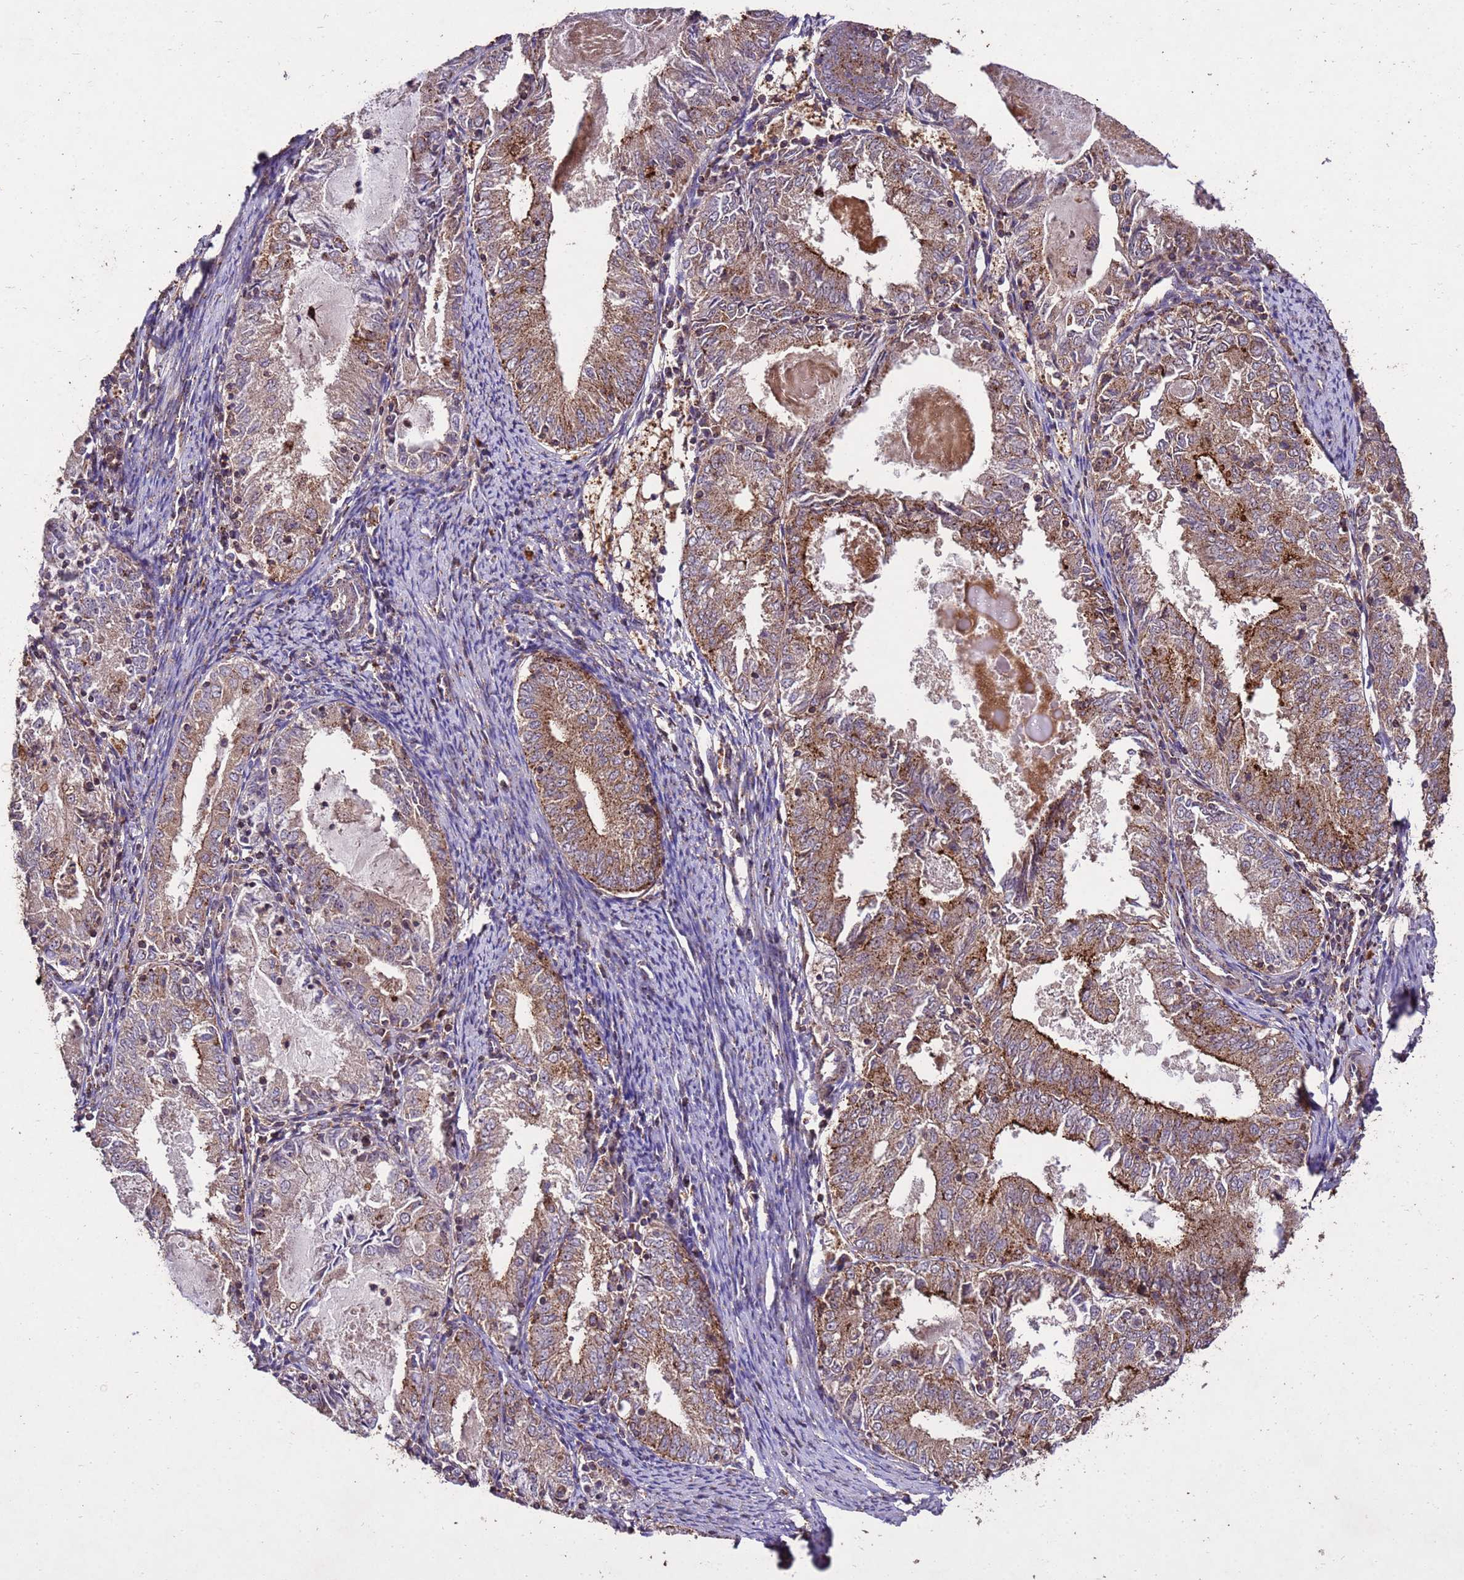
{"staining": {"intensity": "moderate", "quantity": ">75%", "location": "cytoplasmic/membranous"}, "tissue": "endometrial cancer", "cell_type": "Tumor cells", "image_type": "cancer", "snomed": [{"axis": "morphology", "description": "Adenocarcinoma, NOS"}, {"axis": "topography", "description": "Endometrium"}], "caption": "Moderate cytoplasmic/membranous protein positivity is appreciated in approximately >75% of tumor cells in endometrial cancer (adenocarcinoma). (IHC, brightfield microscopy, high magnification).", "gene": "TOR4A", "patient": {"sex": "female", "age": 57}}